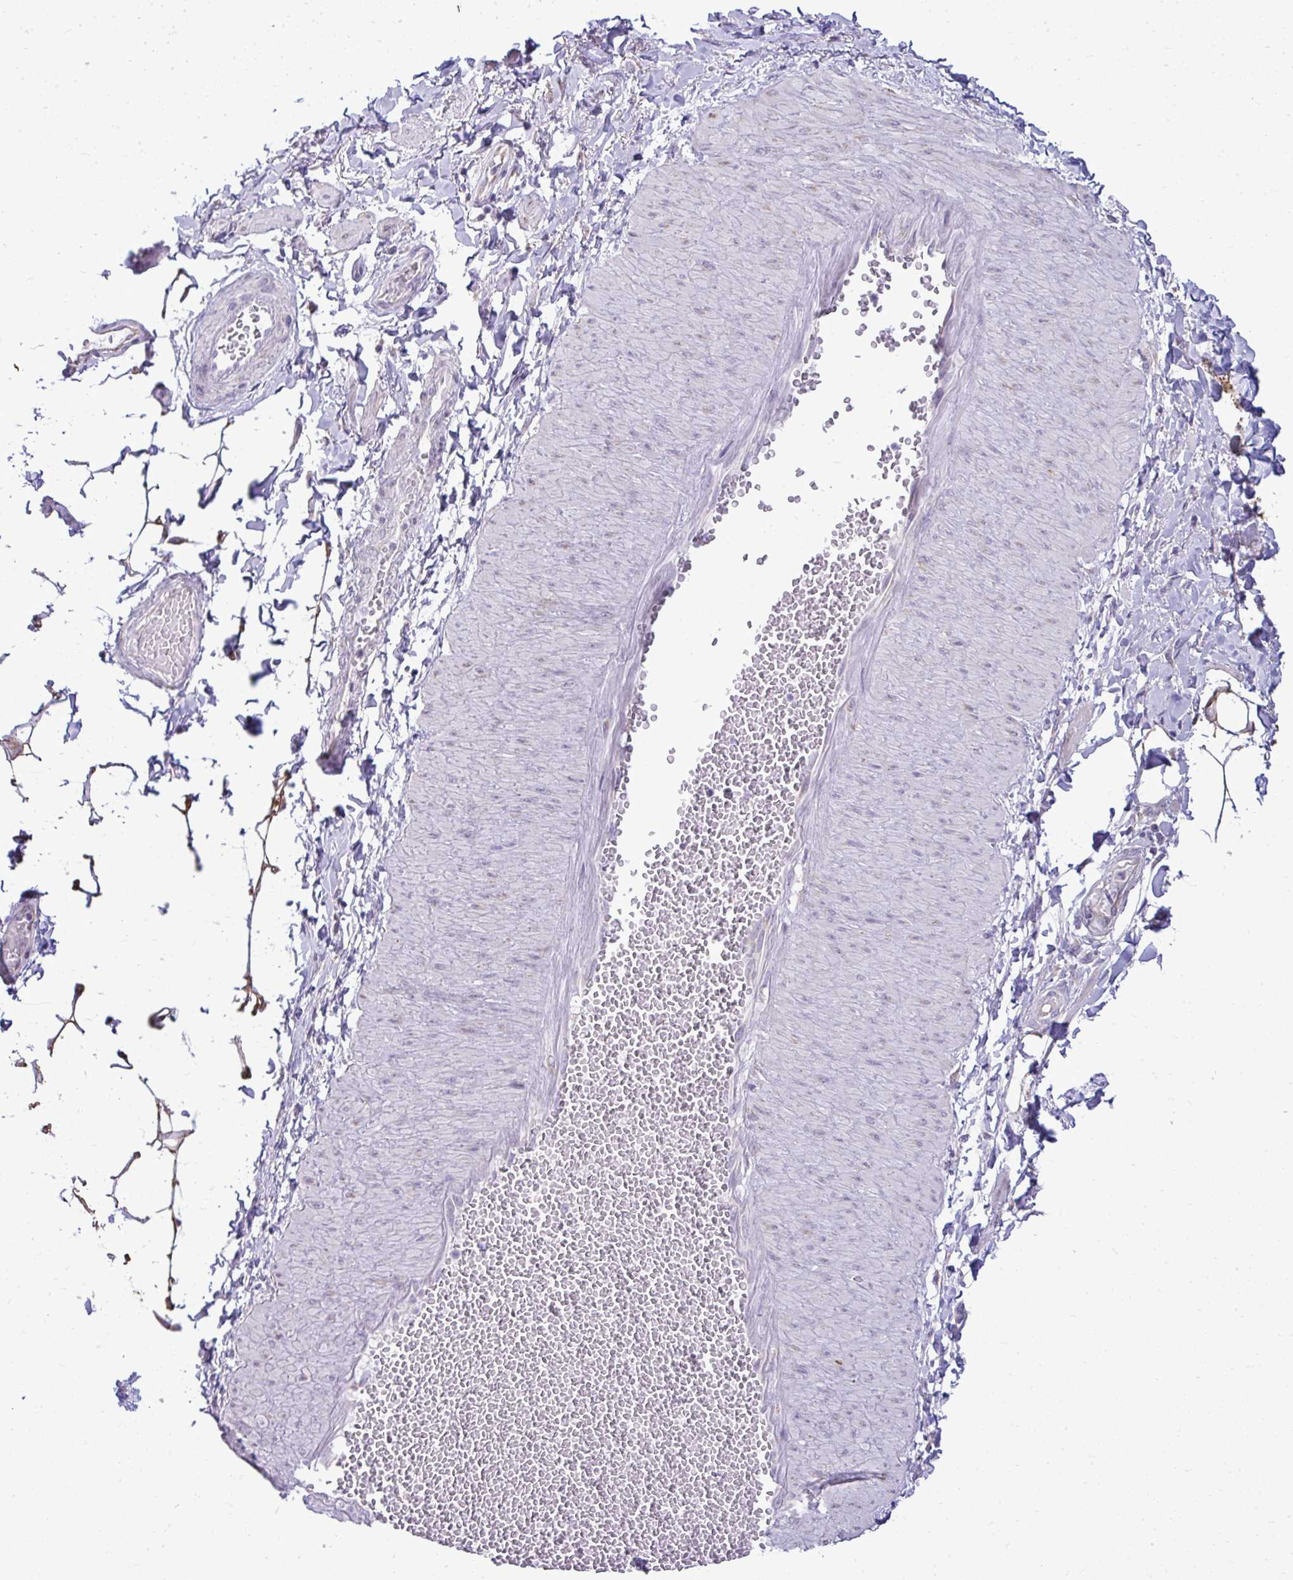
{"staining": {"intensity": "negative", "quantity": "none", "location": "none"}, "tissue": "soft tissue", "cell_type": "Fibroblasts", "image_type": "normal", "snomed": [{"axis": "morphology", "description": "Normal tissue, NOS"}, {"axis": "topography", "description": "Epididymis"}, {"axis": "topography", "description": "Peripheral nerve tissue"}], "caption": "High magnification brightfield microscopy of benign soft tissue stained with DAB (3,3'-diaminobenzidine) (brown) and counterstained with hematoxylin (blue): fibroblasts show no significant positivity.", "gene": "NPPA", "patient": {"sex": "male", "age": 32}}